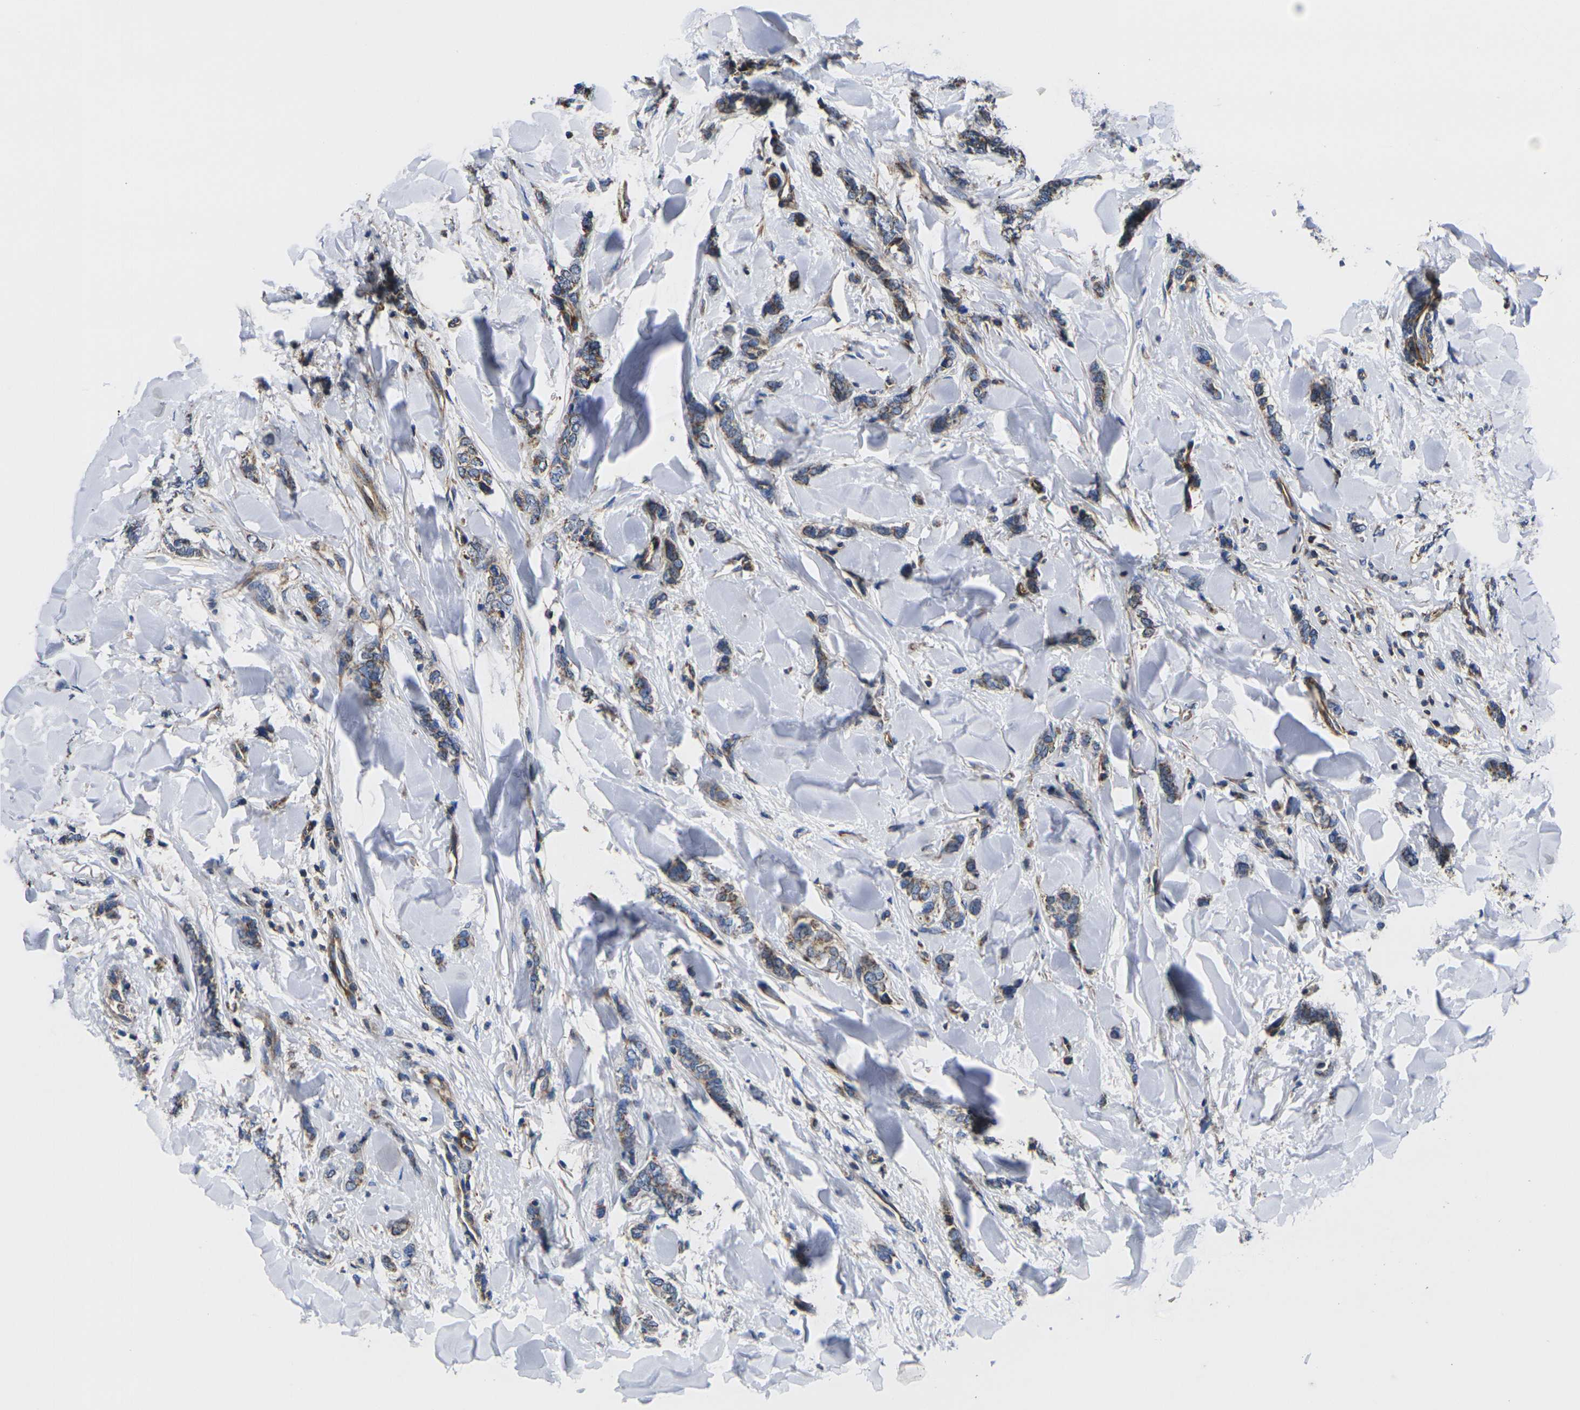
{"staining": {"intensity": "moderate", "quantity": ">75%", "location": "cytoplasmic/membranous"}, "tissue": "breast cancer", "cell_type": "Tumor cells", "image_type": "cancer", "snomed": [{"axis": "morphology", "description": "Lobular carcinoma"}, {"axis": "topography", "description": "Skin"}, {"axis": "topography", "description": "Breast"}], "caption": "Brown immunohistochemical staining in breast cancer (lobular carcinoma) shows moderate cytoplasmic/membranous staining in approximately >75% of tumor cells.", "gene": "GPR4", "patient": {"sex": "female", "age": 46}}